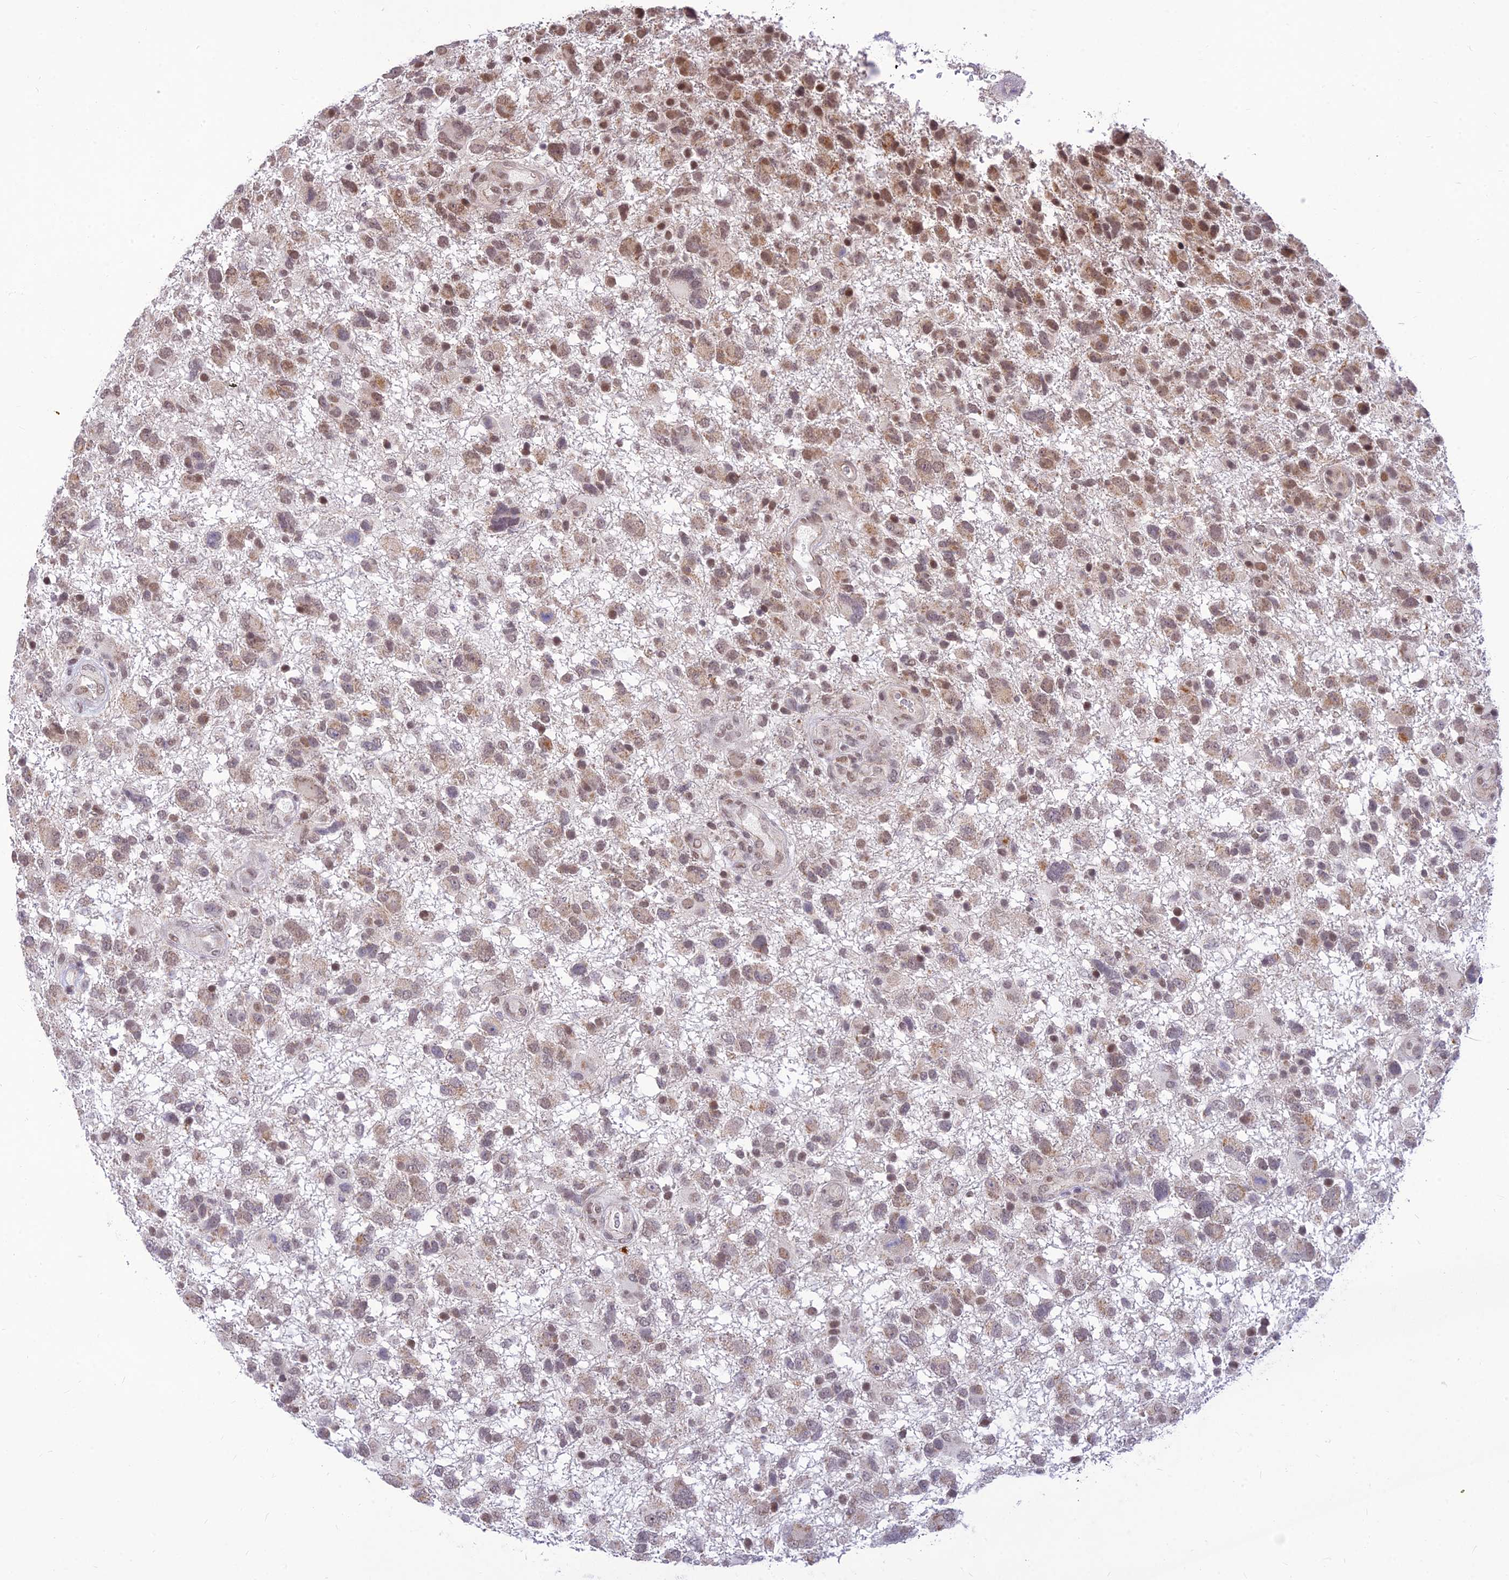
{"staining": {"intensity": "moderate", "quantity": "25%-75%", "location": "nuclear"}, "tissue": "glioma", "cell_type": "Tumor cells", "image_type": "cancer", "snomed": [{"axis": "morphology", "description": "Glioma, malignant, High grade"}, {"axis": "topography", "description": "Brain"}], "caption": "Glioma stained with DAB (3,3'-diaminobenzidine) immunohistochemistry displays medium levels of moderate nuclear expression in about 25%-75% of tumor cells.", "gene": "MICOS13", "patient": {"sex": "male", "age": 61}}